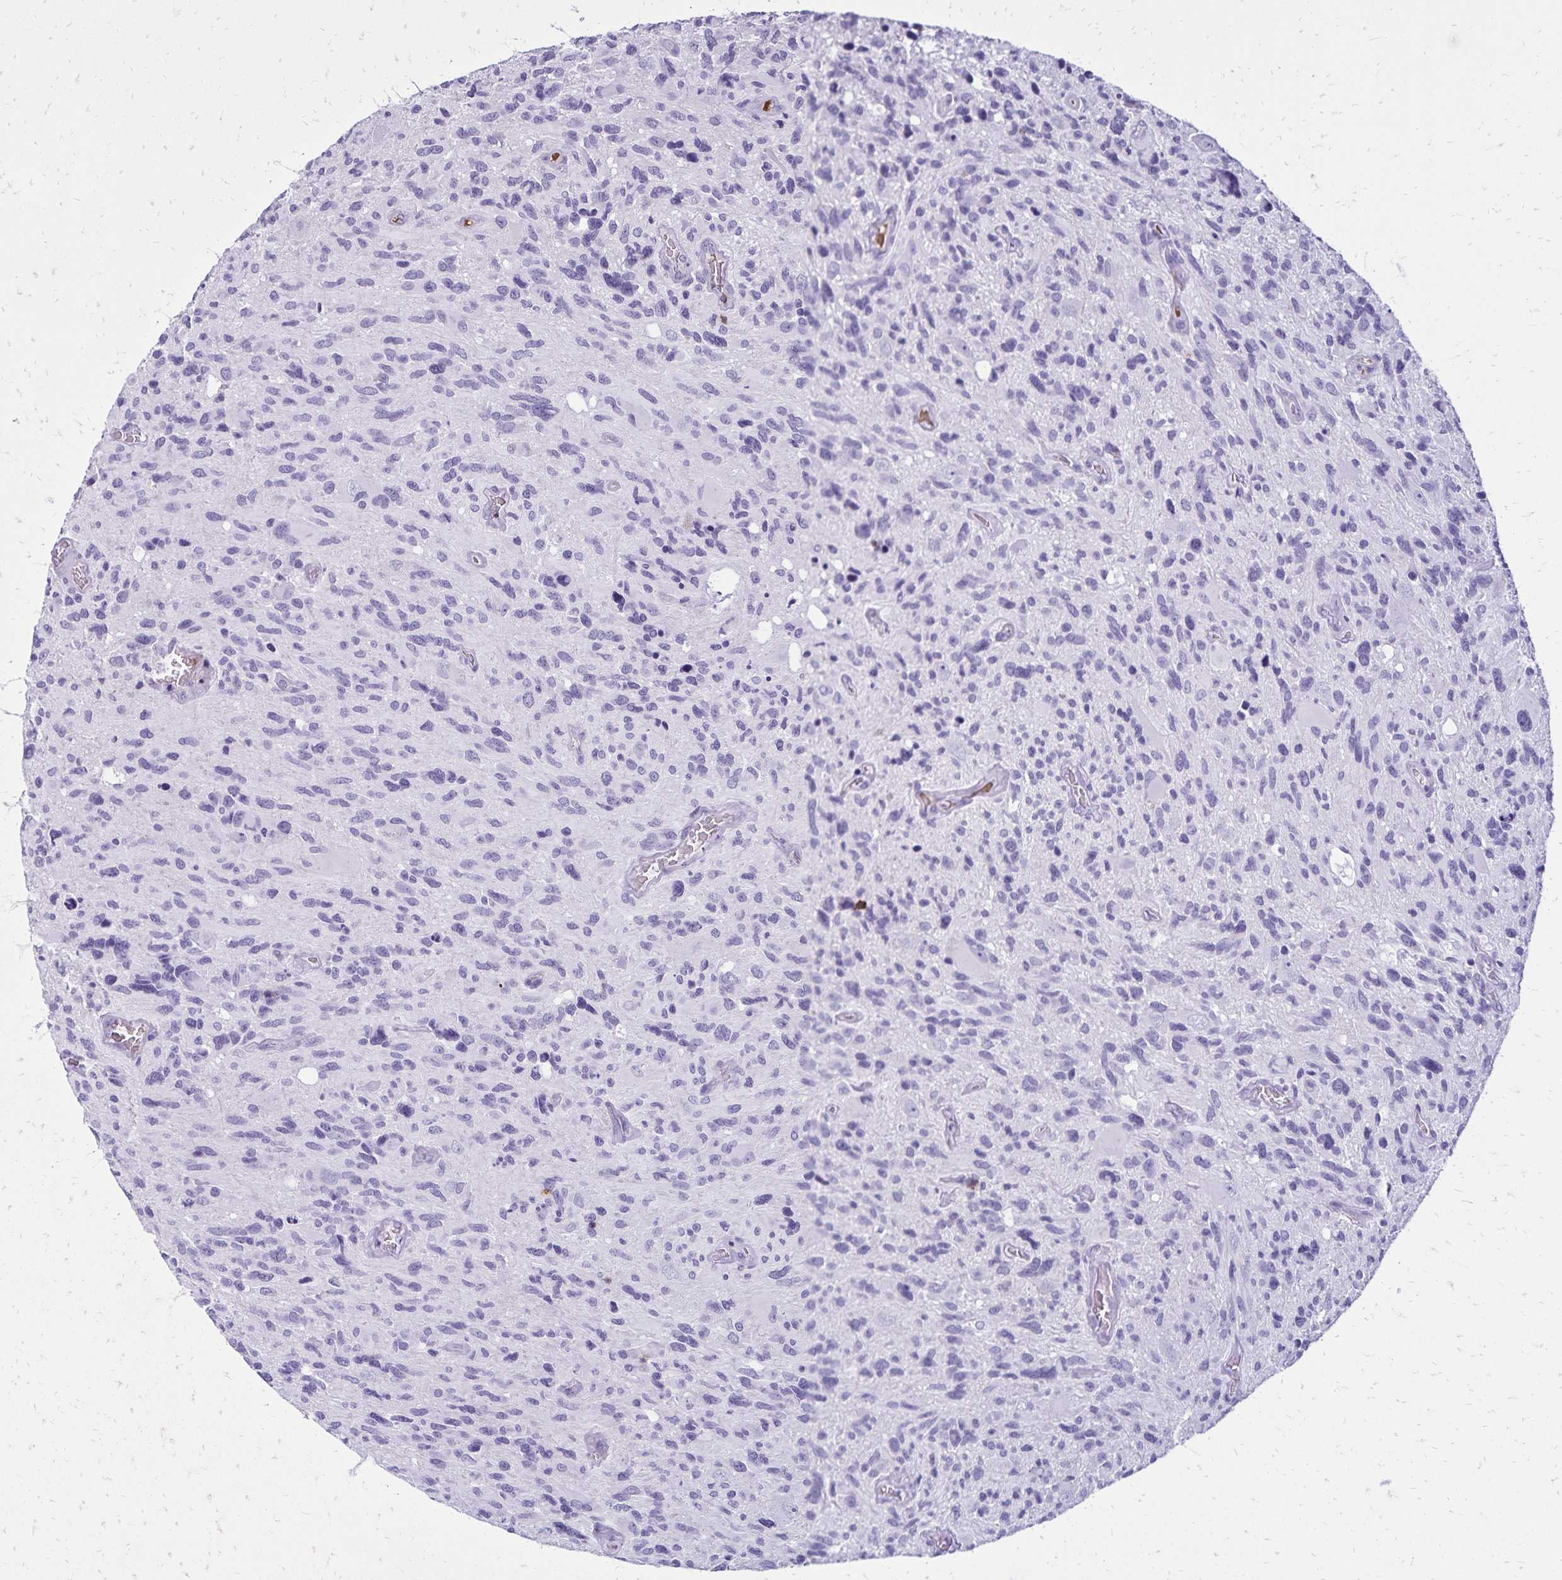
{"staining": {"intensity": "negative", "quantity": "none", "location": "none"}, "tissue": "glioma", "cell_type": "Tumor cells", "image_type": "cancer", "snomed": [{"axis": "morphology", "description": "Glioma, malignant, High grade"}, {"axis": "topography", "description": "Brain"}], "caption": "Tumor cells show no significant expression in glioma.", "gene": "CD27", "patient": {"sex": "male", "age": 49}}